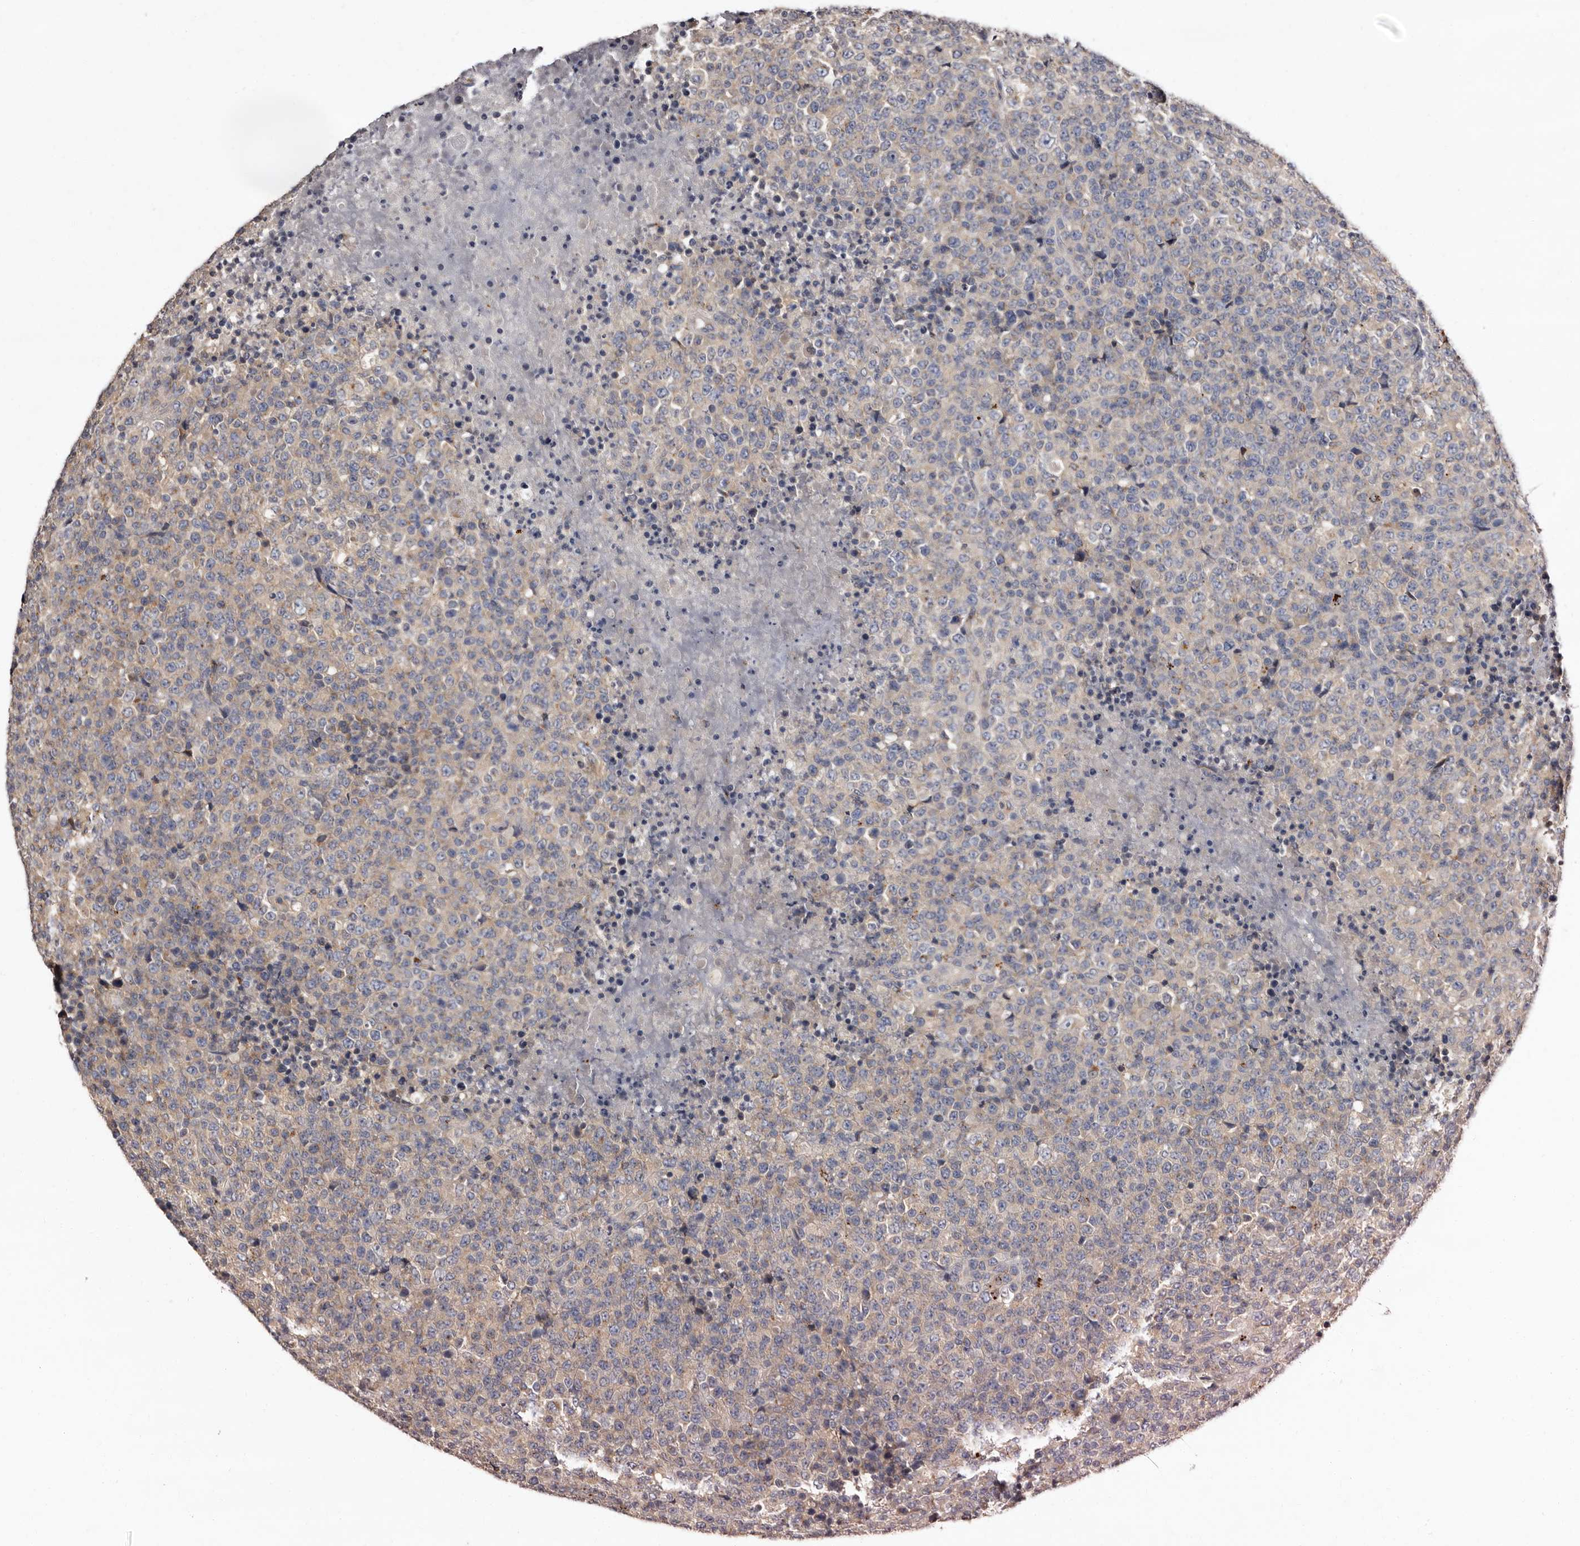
{"staining": {"intensity": "weak", "quantity": "<25%", "location": "cytoplasmic/membranous"}, "tissue": "lymphoma", "cell_type": "Tumor cells", "image_type": "cancer", "snomed": [{"axis": "morphology", "description": "Malignant lymphoma, non-Hodgkin's type, High grade"}, {"axis": "topography", "description": "Lymph node"}], "caption": "The image demonstrates no significant staining in tumor cells of lymphoma.", "gene": "FAM91A1", "patient": {"sex": "male", "age": 13}}